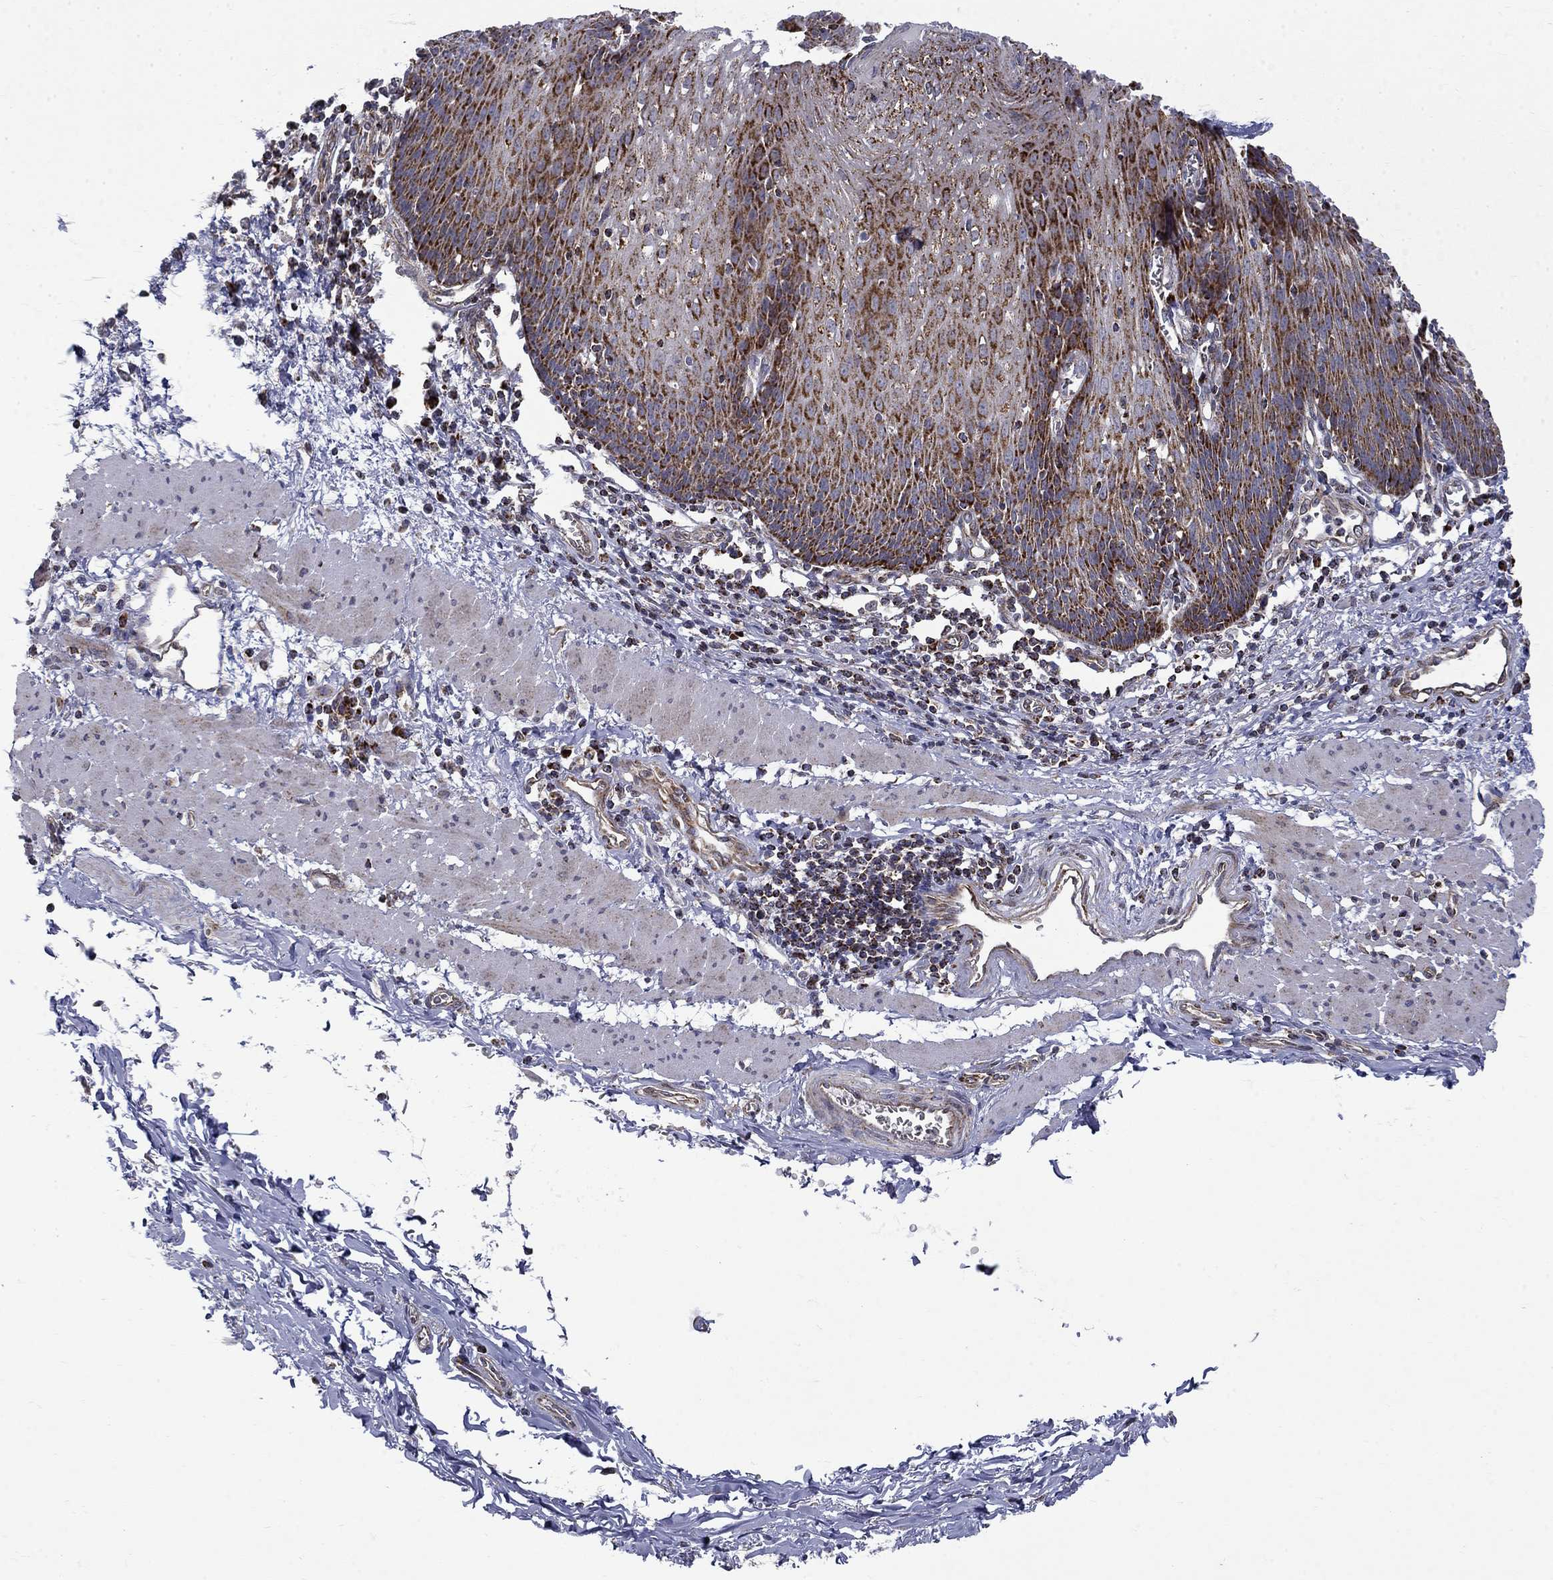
{"staining": {"intensity": "strong", "quantity": "25%-75%", "location": "cytoplasmic/membranous"}, "tissue": "esophagus", "cell_type": "Squamous epithelial cells", "image_type": "normal", "snomed": [{"axis": "morphology", "description": "Normal tissue, NOS"}, {"axis": "topography", "description": "Esophagus"}], "caption": "Brown immunohistochemical staining in benign human esophagus shows strong cytoplasmic/membranous expression in approximately 25%-75% of squamous epithelial cells. Using DAB (3,3'-diaminobenzidine) (brown) and hematoxylin (blue) stains, captured at high magnification using brightfield microscopy.", "gene": "PCBP3", "patient": {"sex": "male", "age": 57}}